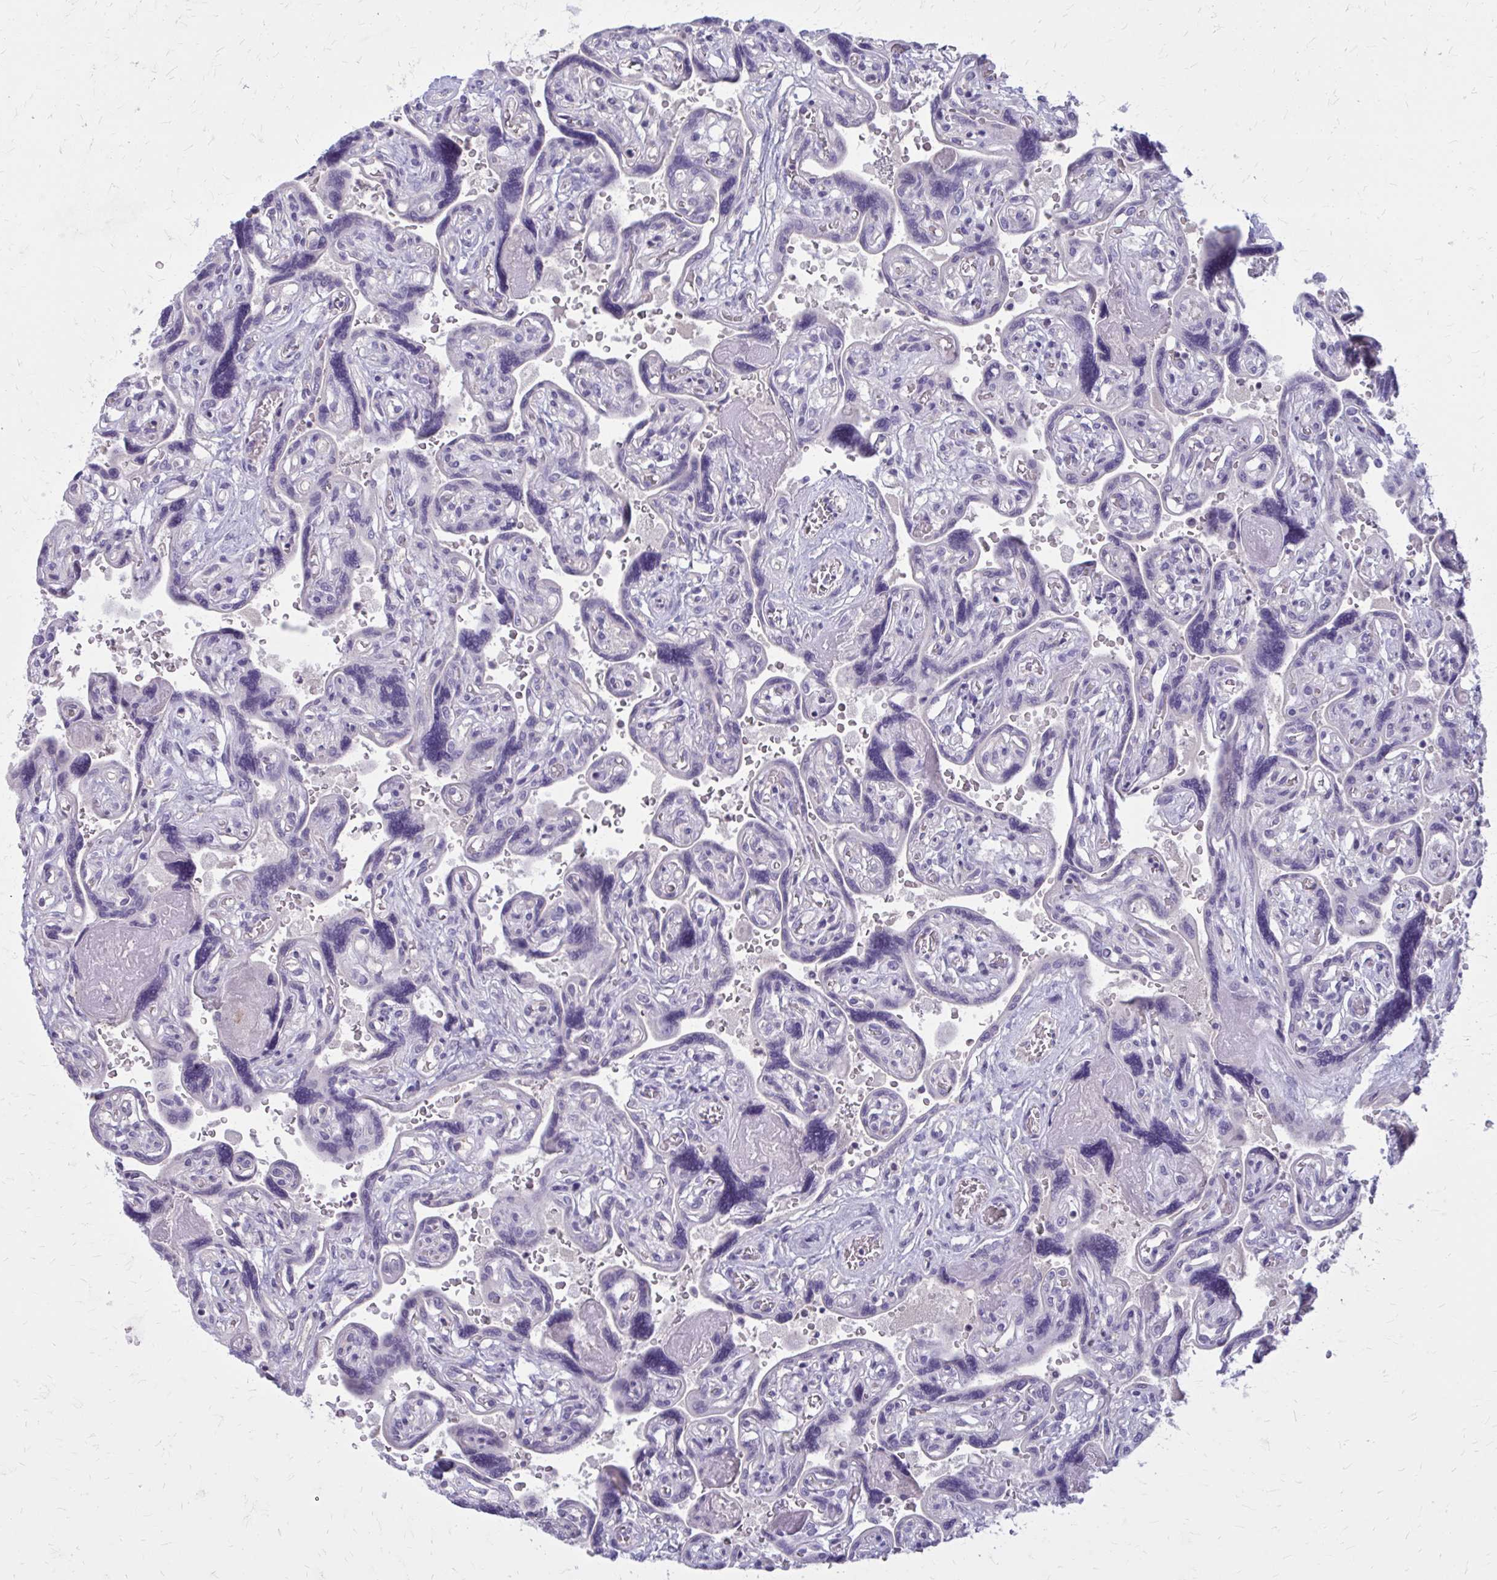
{"staining": {"intensity": "negative", "quantity": "none", "location": "none"}, "tissue": "placenta", "cell_type": "Decidual cells", "image_type": "normal", "snomed": [{"axis": "morphology", "description": "Normal tissue, NOS"}, {"axis": "topography", "description": "Placenta"}], "caption": "Unremarkable placenta was stained to show a protein in brown. There is no significant expression in decidual cells. (Stains: DAB (3,3'-diaminobenzidine) immunohistochemistry (IHC) with hematoxylin counter stain, Microscopy: brightfield microscopy at high magnification).", "gene": "OR4A47", "patient": {"sex": "female", "age": 32}}